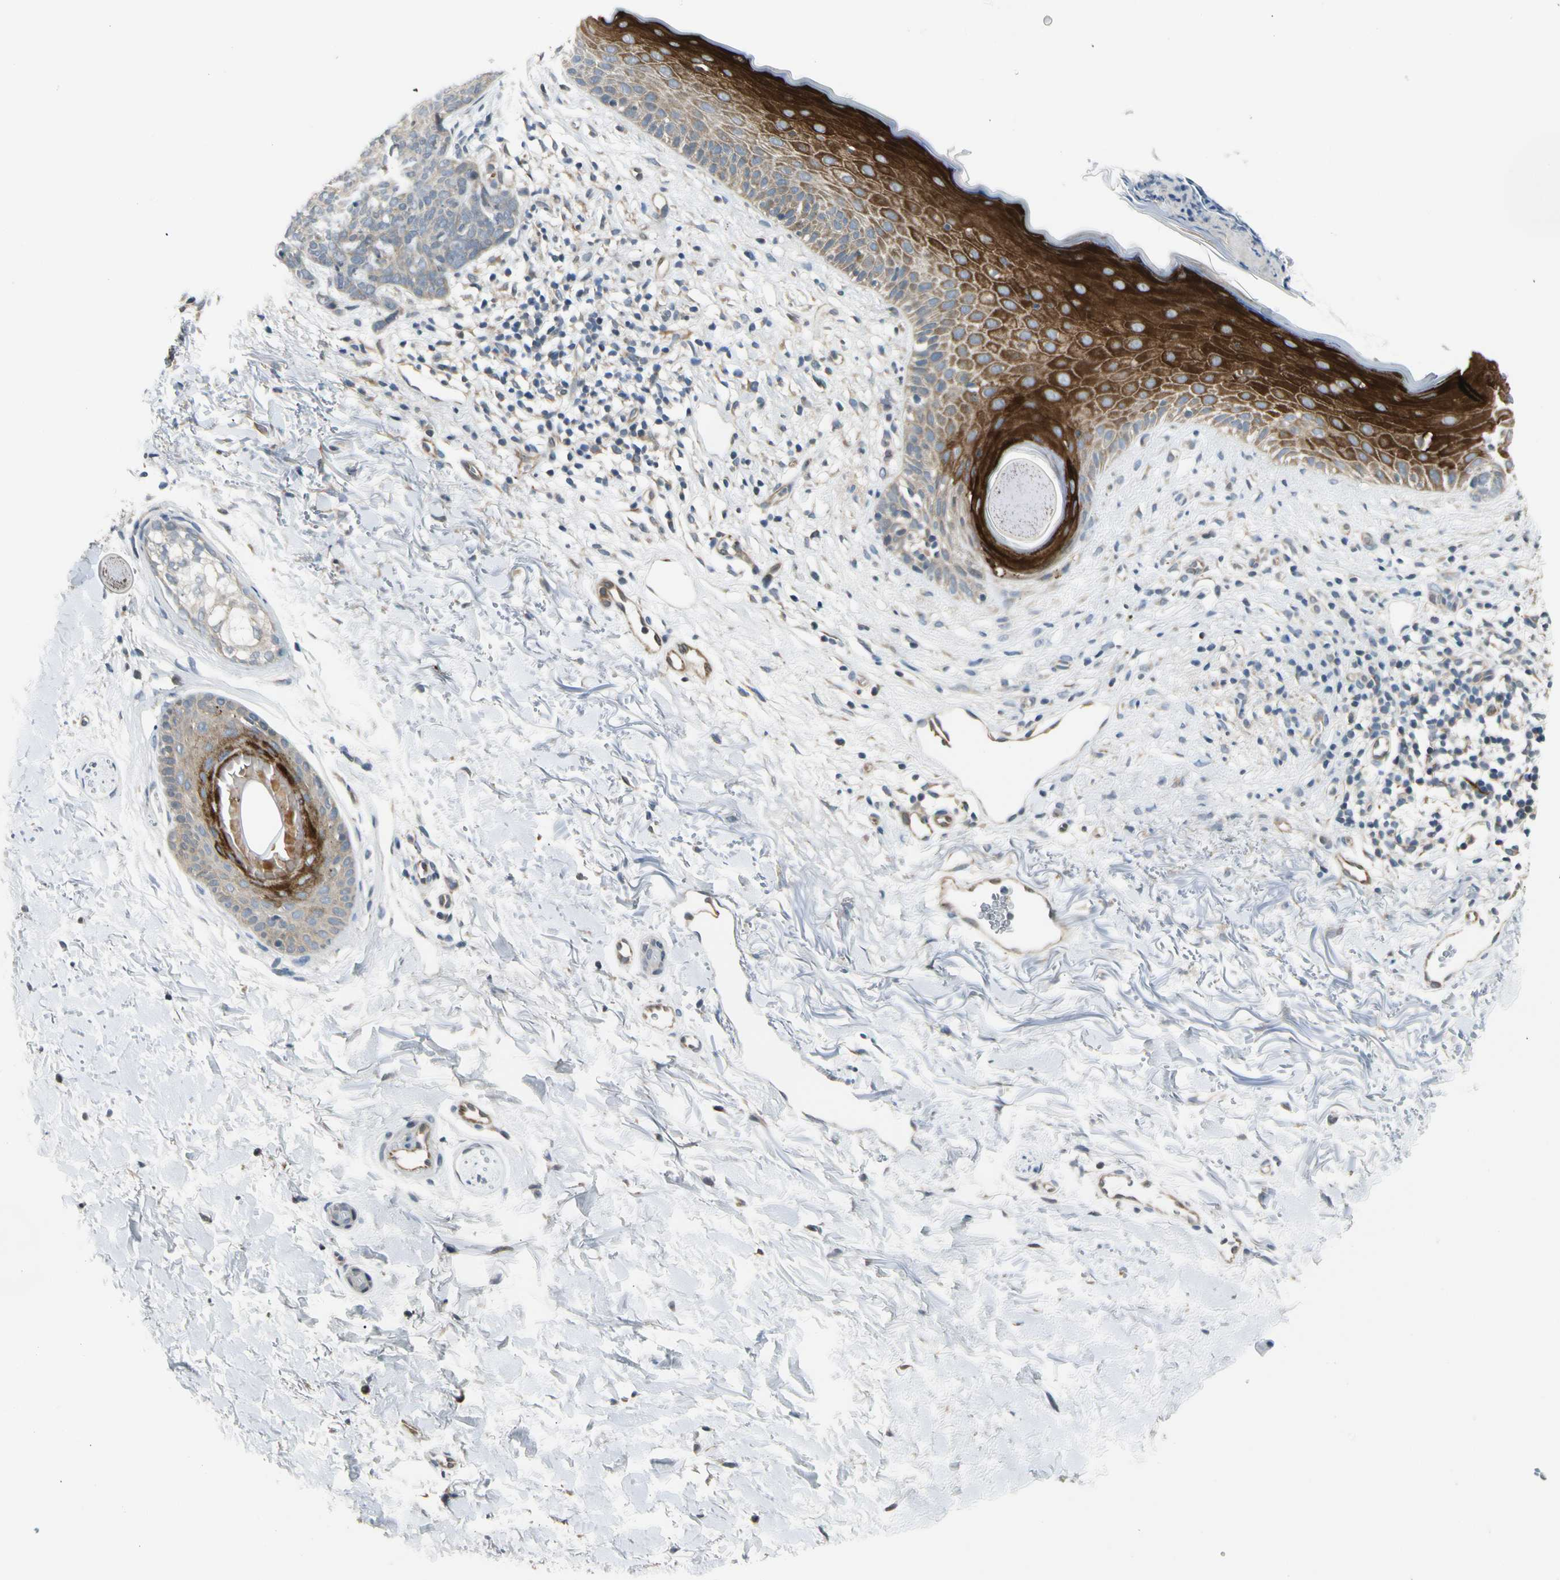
{"staining": {"intensity": "weak", "quantity": ">75%", "location": "cytoplasmic/membranous"}, "tissue": "skin cancer", "cell_type": "Tumor cells", "image_type": "cancer", "snomed": [{"axis": "morphology", "description": "Basal cell carcinoma"}, {"axis": "topography", "description": "Skin"}], "caption": "A micrograph of human skin cancer stained for a protein displays weak cytoplasmic/membranous brown staining in tumor cells.", "gene": "SVBP", "patient": {"sex": "female", "age": 70}}